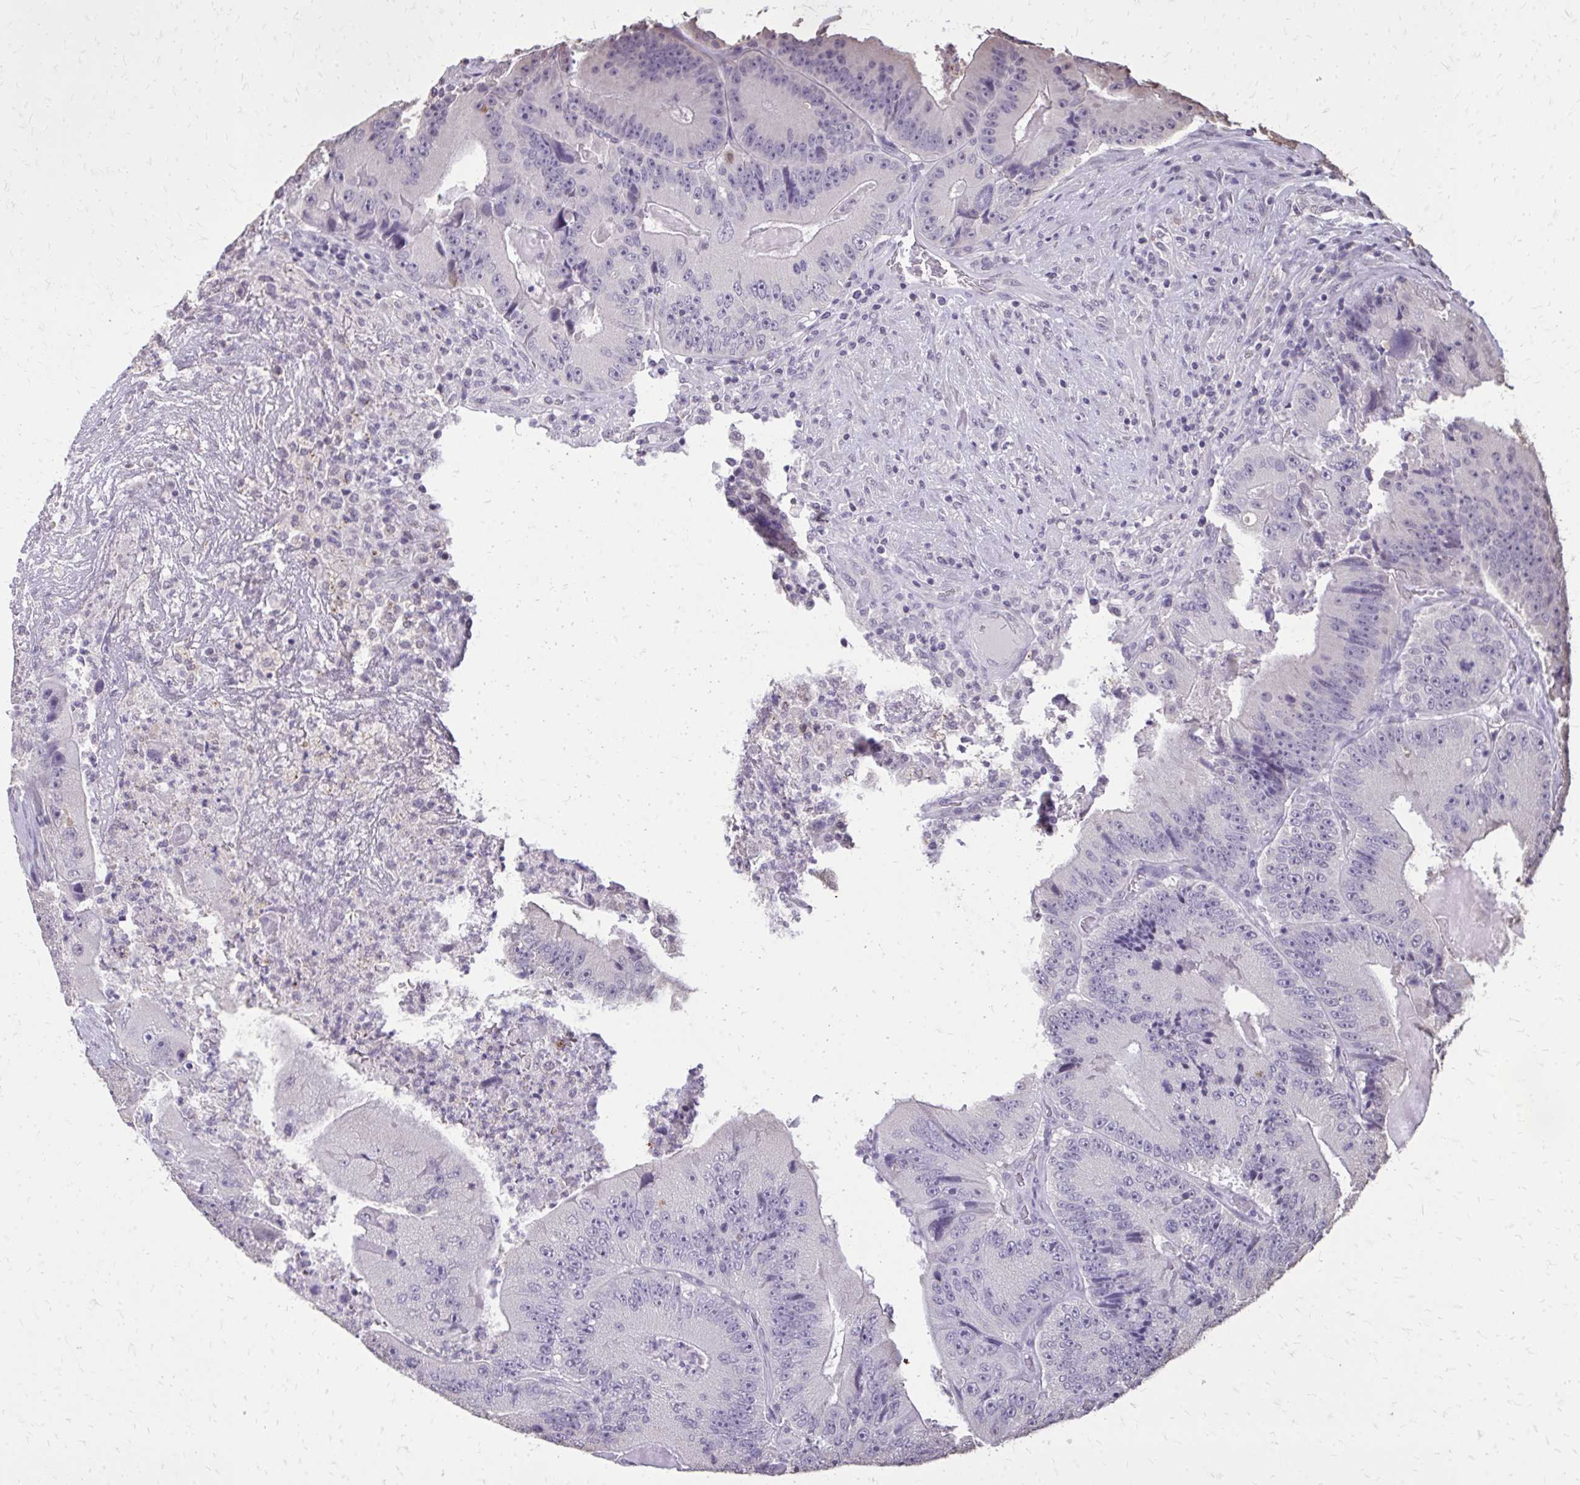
{"staining": {"intensity": "negative", "quantity": "none", "location": "none"}, "tissue": "colorectal cancer", "cell_type": "Tumor cells", "image_type": "cancer", "snomed": [{"axis": "morphology", "description": "Adenocarcinoma, NOS"}, {"axis": "topography", "description": "Colon"}], "caption": "A histopathology image of human adenocarcinoma (colorectal) is negative for staining in tumor cells. (DAB immunohistochemistry (IHC), high magnification).", "gene": "AKAP5", "patient": {"sex": "female", "age": 86}}